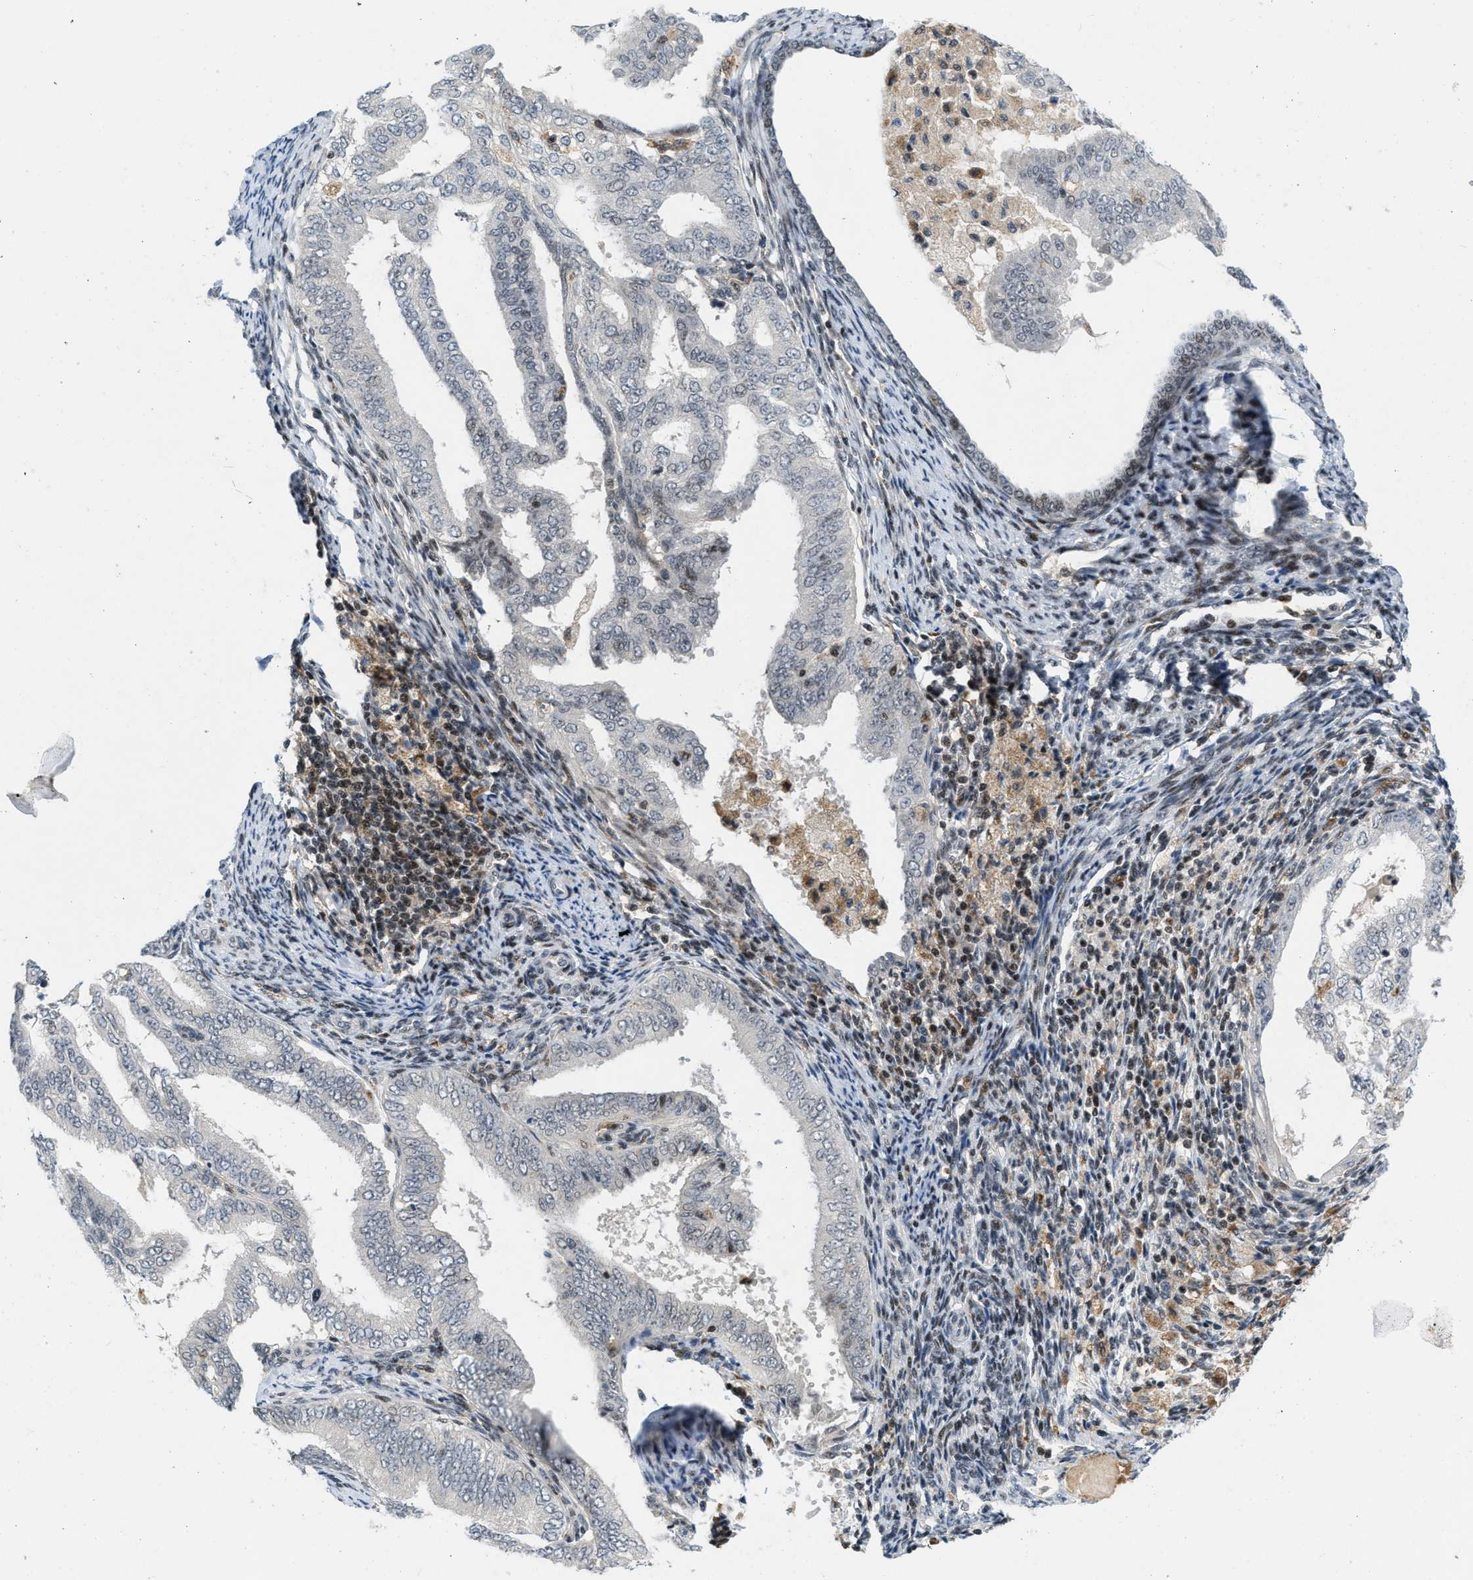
{"staining": {"intensity": "negative", "quantity": "none", "location": "none"}, "tissue": "endometrial cancer", "cell_type": "Tumor cells", "image_type": "cancer", "snomed": [{"axis": "morphology", "description": "Adenocarcinoma, NOS"}, {"axis": "topography", "description": "Endometrium"}], "caption": "The immunohistochemistry histopathology image has no significant positivity in tumor cells of endometrial cancer tissue.", "gene": "ING1", "patient": {"sex": "female", "age": 58}}